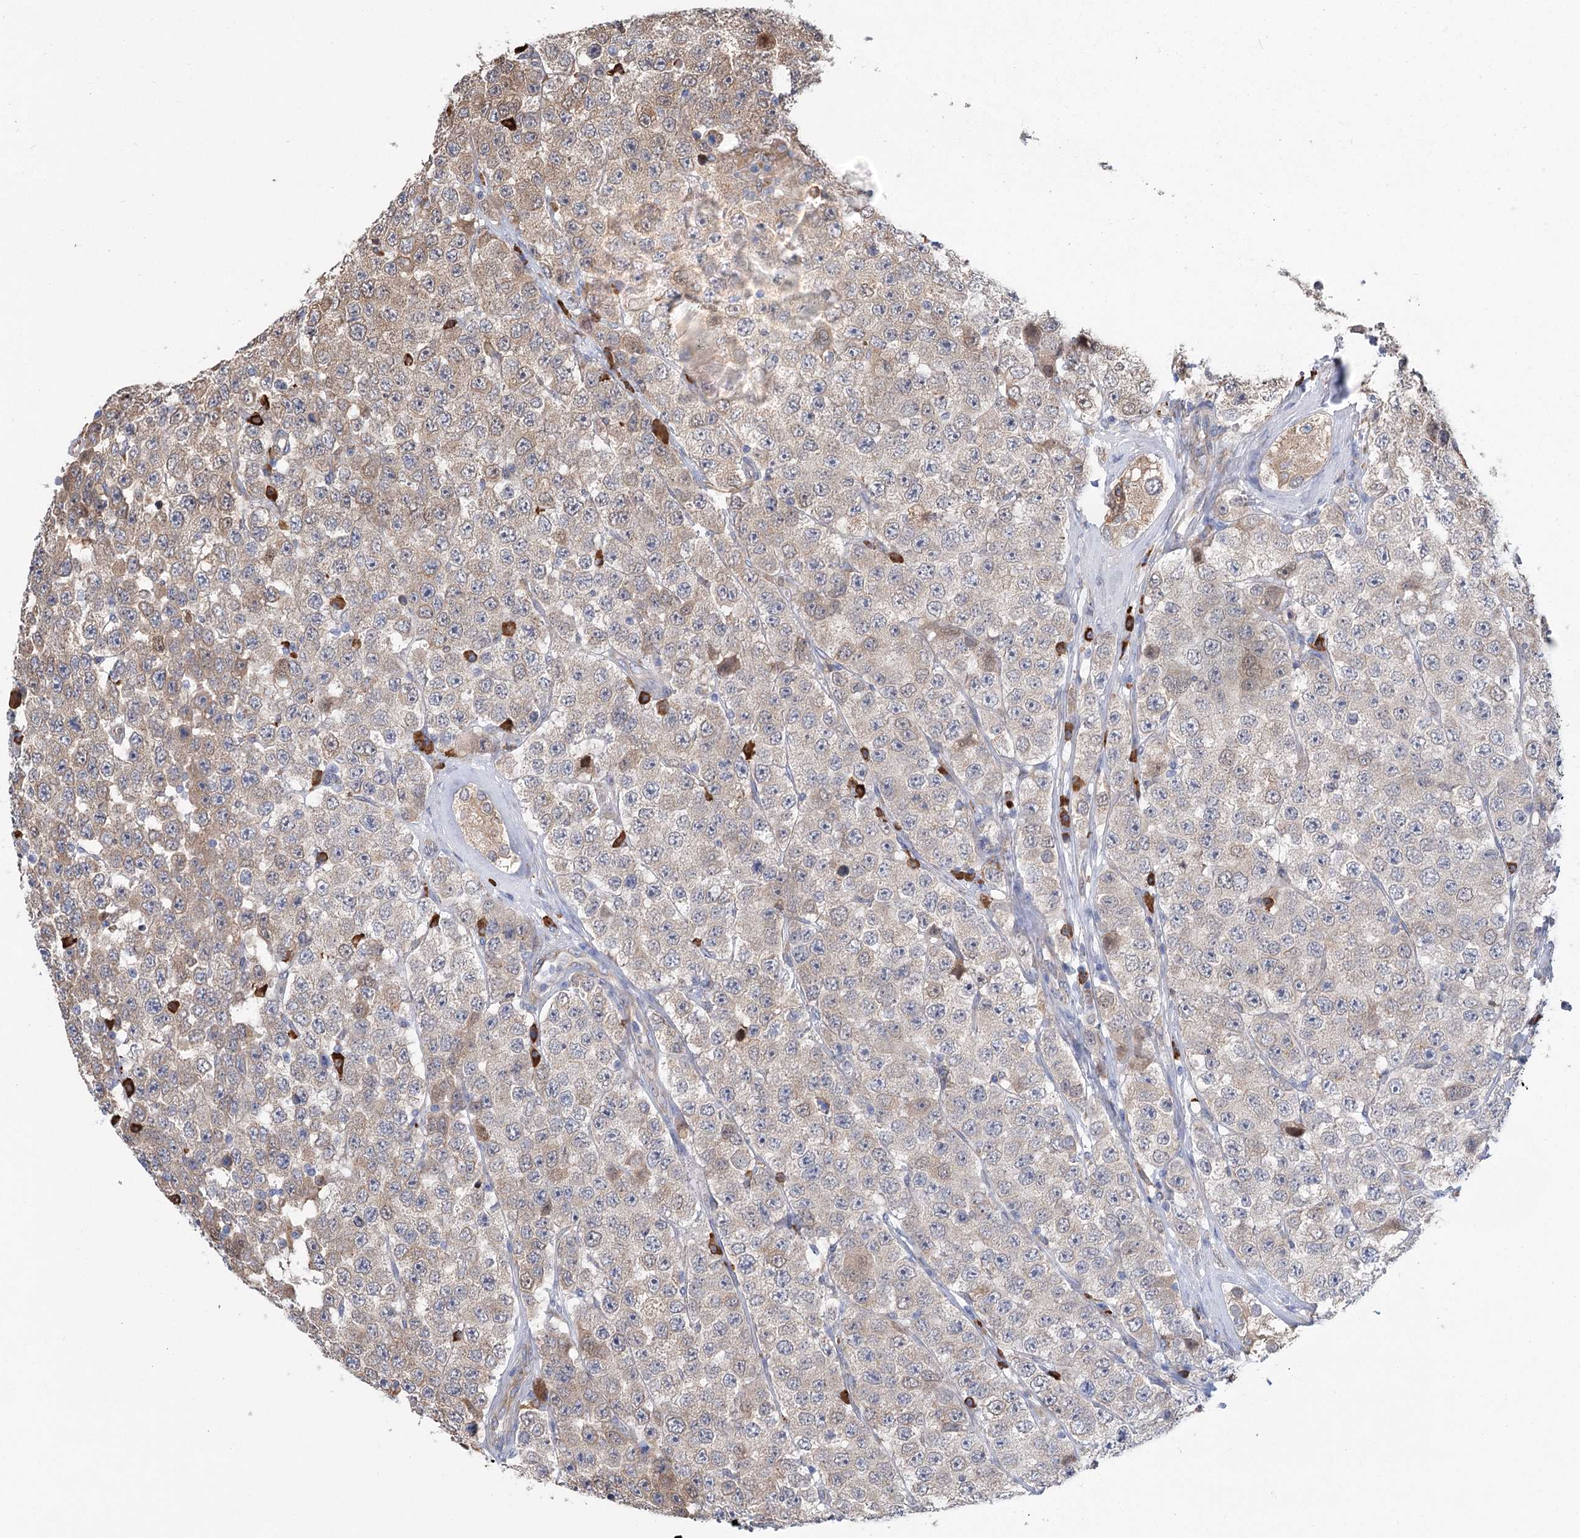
{"staining": {"intensity": "moderate", "quantity": "25%-75%", "location": "cytoplasmic/membranous"}, "tissue": "testis cancer", "cell_type": "Tumor cells", "image_type": "cancer", "snomed": [{"axis": "morphology", "description": "Seminoma, NOS"}, {"axis": "topography", "description": "Testis"}], "caption": "IHC (DAB (3,3'-diaminobenzidine)) staining of human testis cancer exhibits moderate cytoplasmic/membranous protein expression in about 25%-75% of tumor cells.", "gene": "METTL24", "patient": {"sex": "male", "age": 28}}